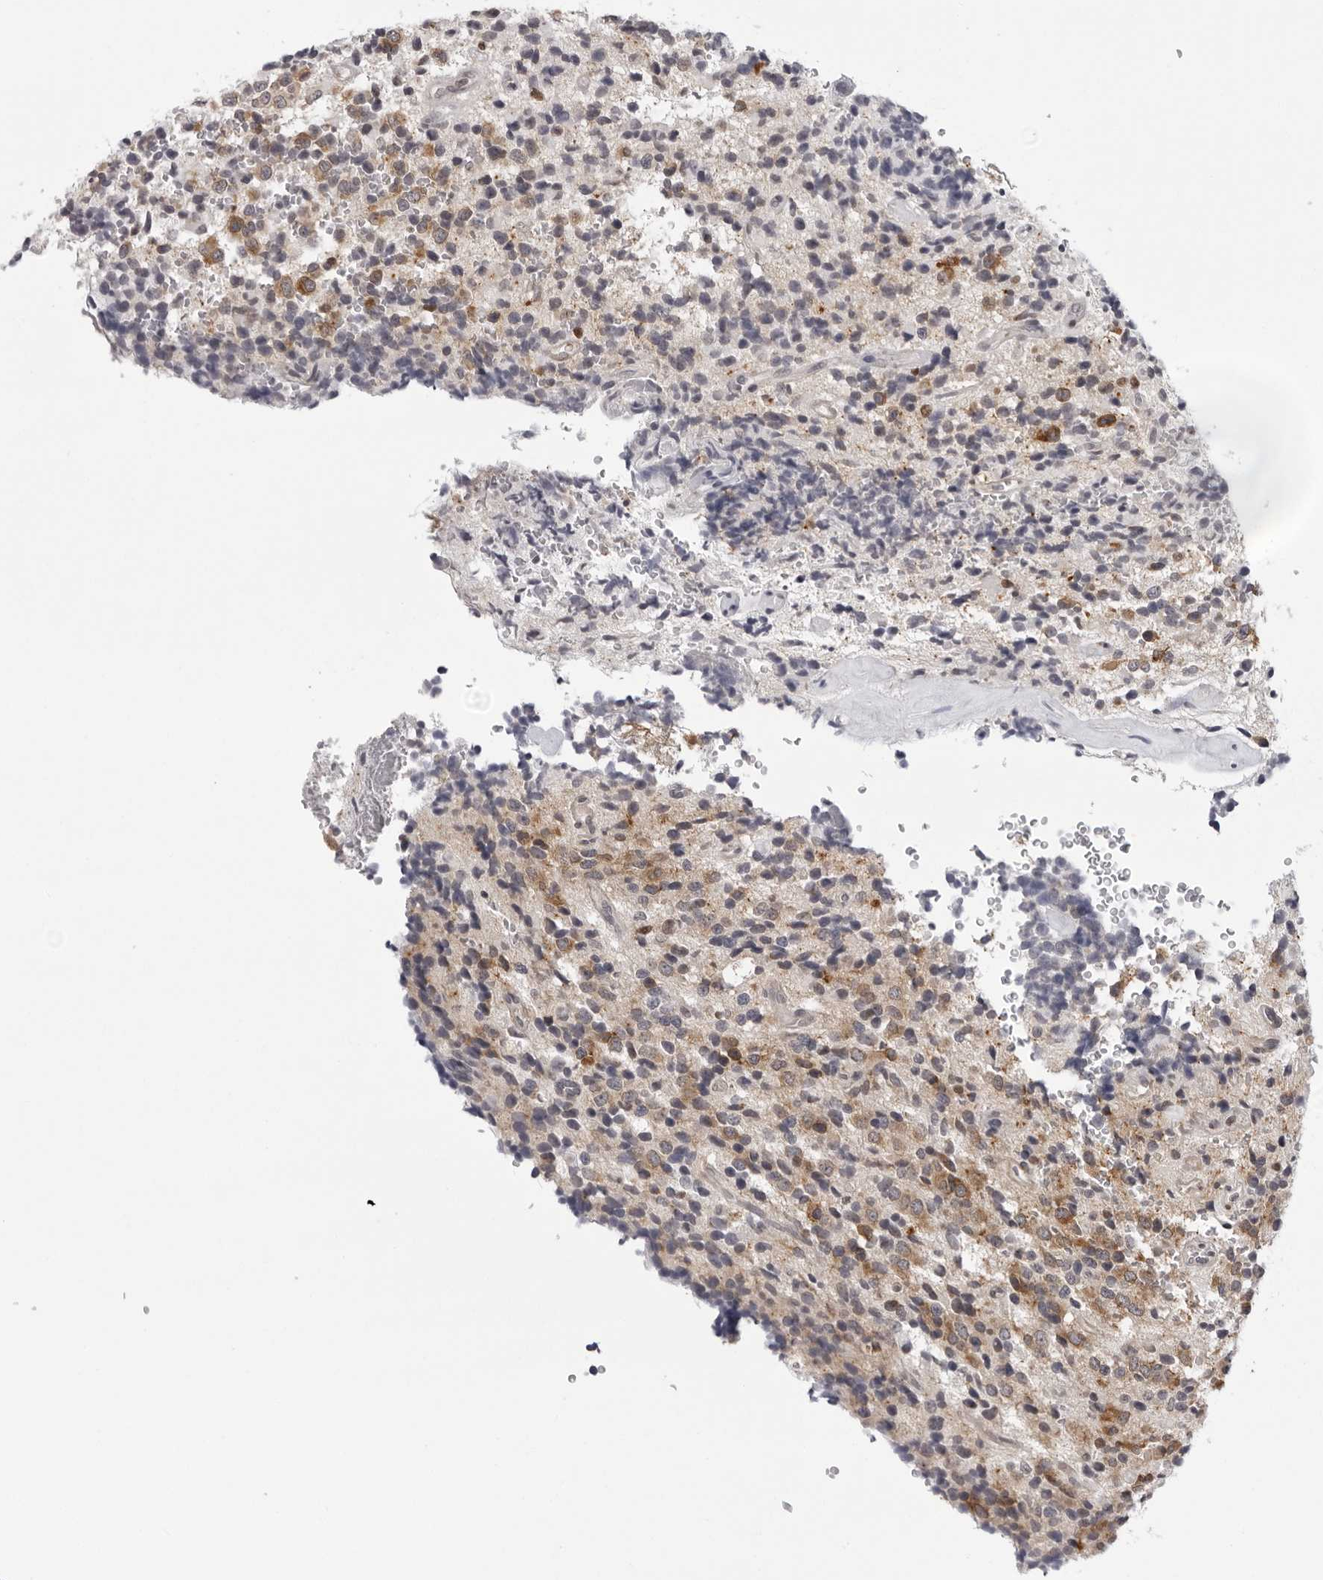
{"staining": {"intensity": "moderate", "quantity": "25%-75%", "location": "cytoplasmic/membranous"}, "tissue": "glioma", "cell_type": "Tumor cells", "image_type": "cancer", "snomed": [{"axis": "morphology", "description": "Glioma, malignant, High grade"}, {"axis": "topography", "description": "pancreas cauda"}], "caption": "High-magnification brightfield microscopy of malignant high-grade glioma stained with DAB (brown) and counterstained with hematoxylin (blue). tumor cells exhibit moderate cytoplasmic/membranous positivity is appreciated in about25%-75% of cells.", "gene": "CPT2", "patient": {"sex": "male", "age": 60}}